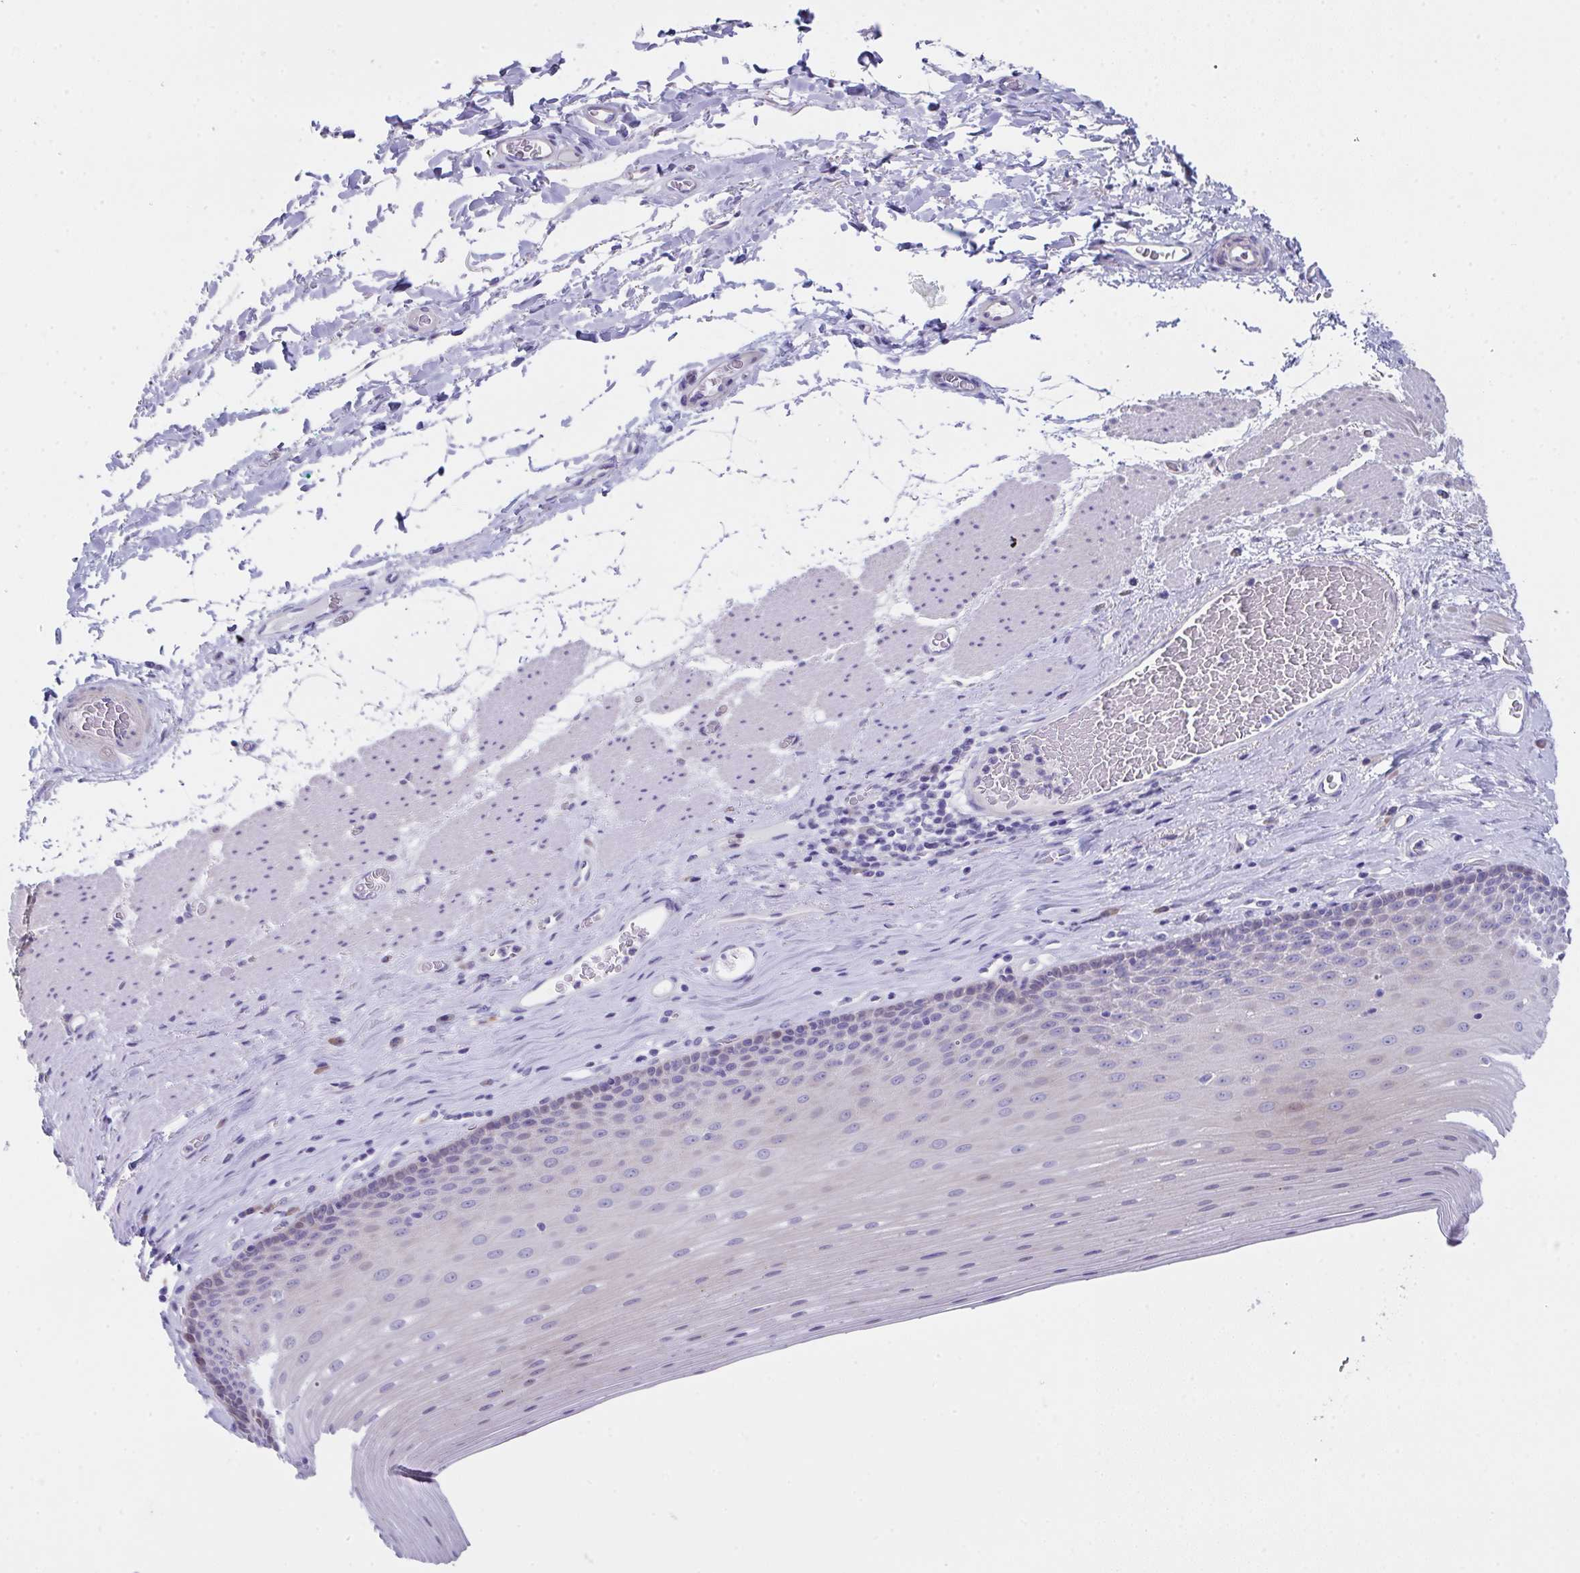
{"staining": {"intensity": "negative", "quantity": "none", "location": "none"}, "tissue": "esophagus", "cell_type": "Squamous epithelial cells", "image_type": "normal", "snomed": [{"axis": "morphology", "description": "Normal tissue, NOS"}, {"axis": "topography", "description": "Esophagus"}], "caption": "A high-resolution image shows immunohistochemistry staining of normal esophagus, which exhibits no significant staining in squamous epithelial cells.", "gene": "FBXO47", "patient": {"sex": "male", "age": 62}}